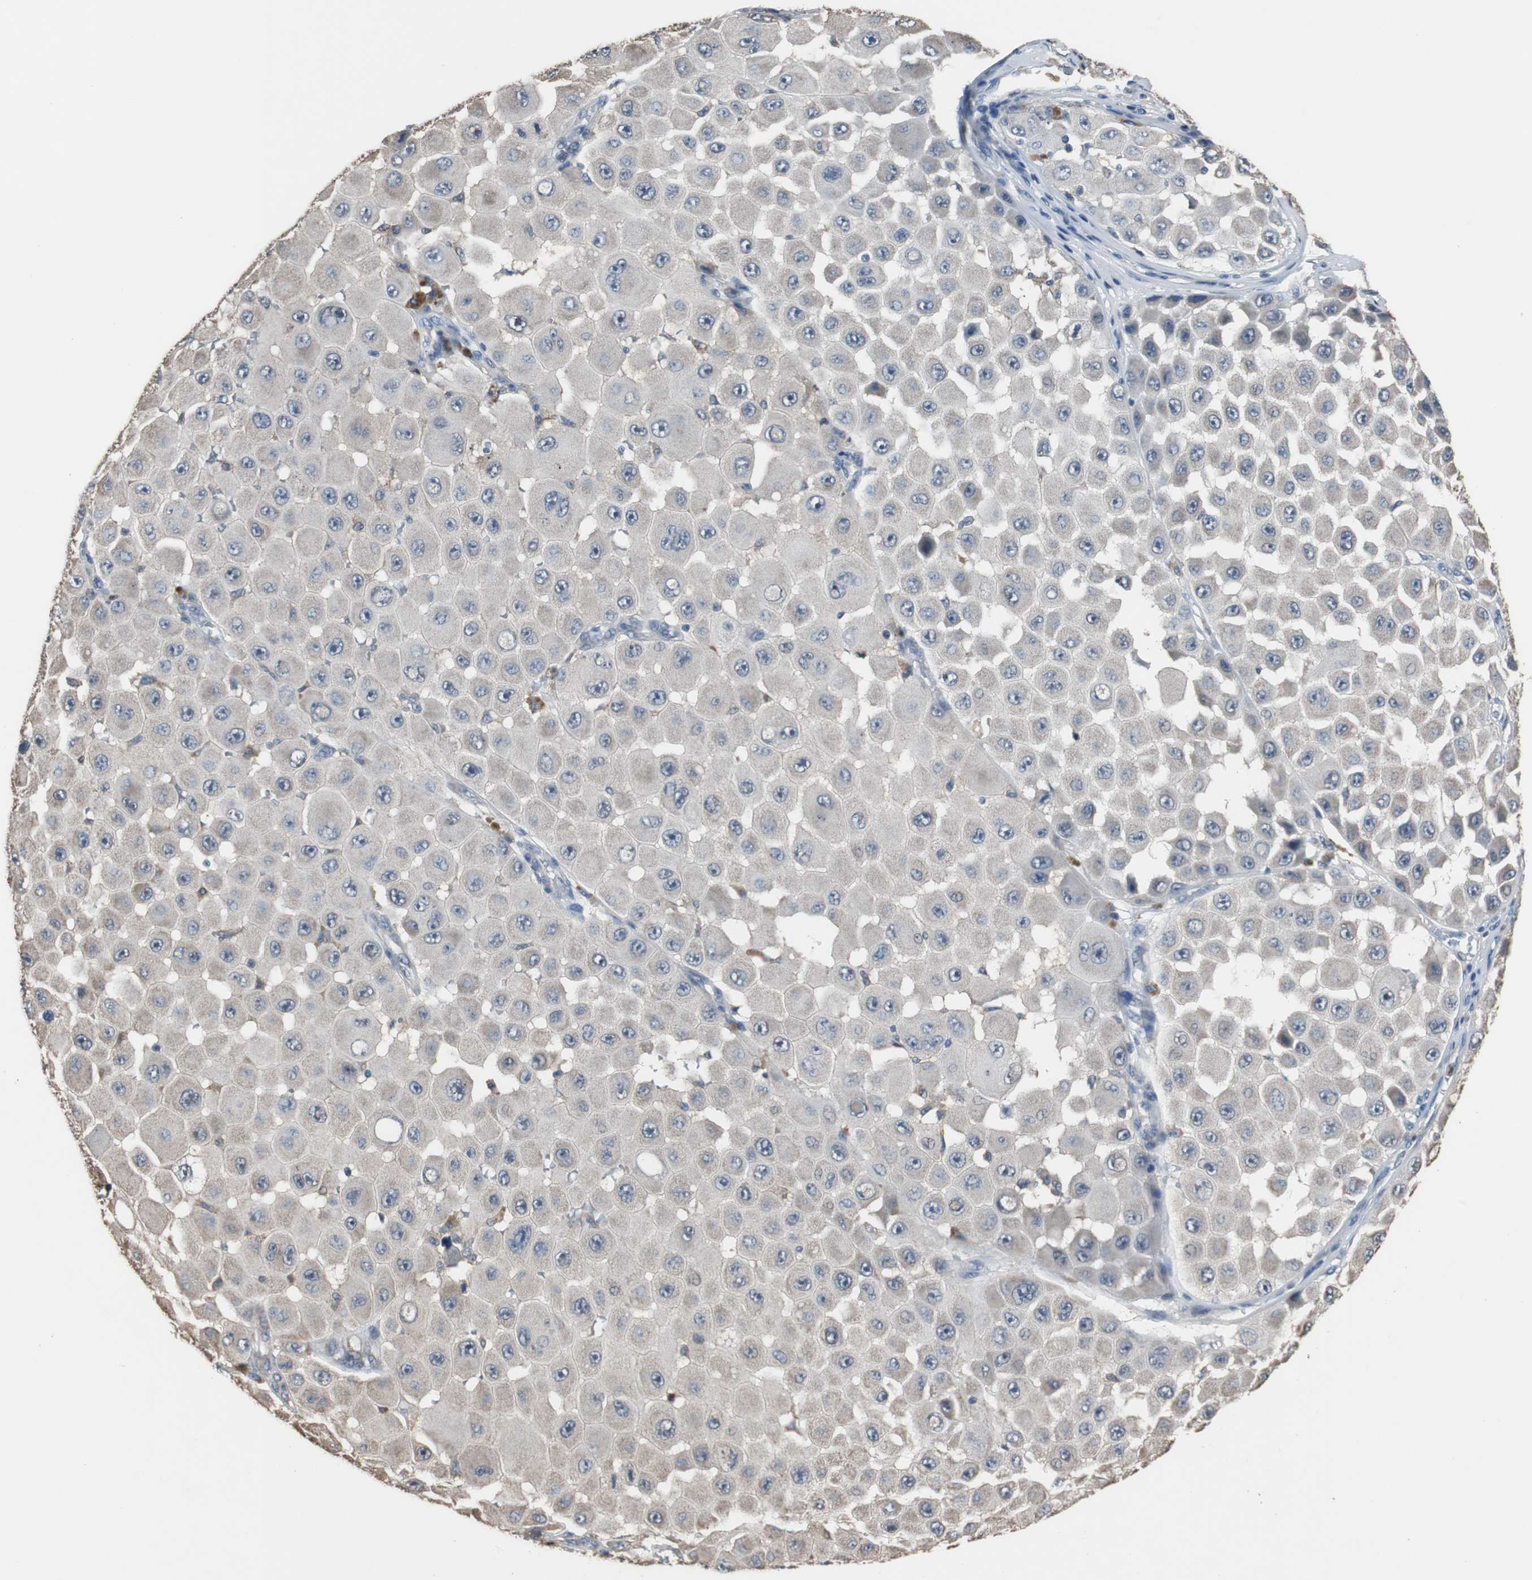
{"staining": {"intensity": "negative", "quantity": "none", "location": "none"}, "tissue": "melanoma", "cell_type": "Tumor cells", "image_type": "cancer", "snomed": [{"axis": "morphology", "description": "Malignant melanoma, NOS"}, {"axis": "topography", "description": "Skin"}], "caption": "There is no significant staining in tumor cells of malignant melanoma.", "gene": "SCIMP", "patient": {"sex": "female", "age": 81}}